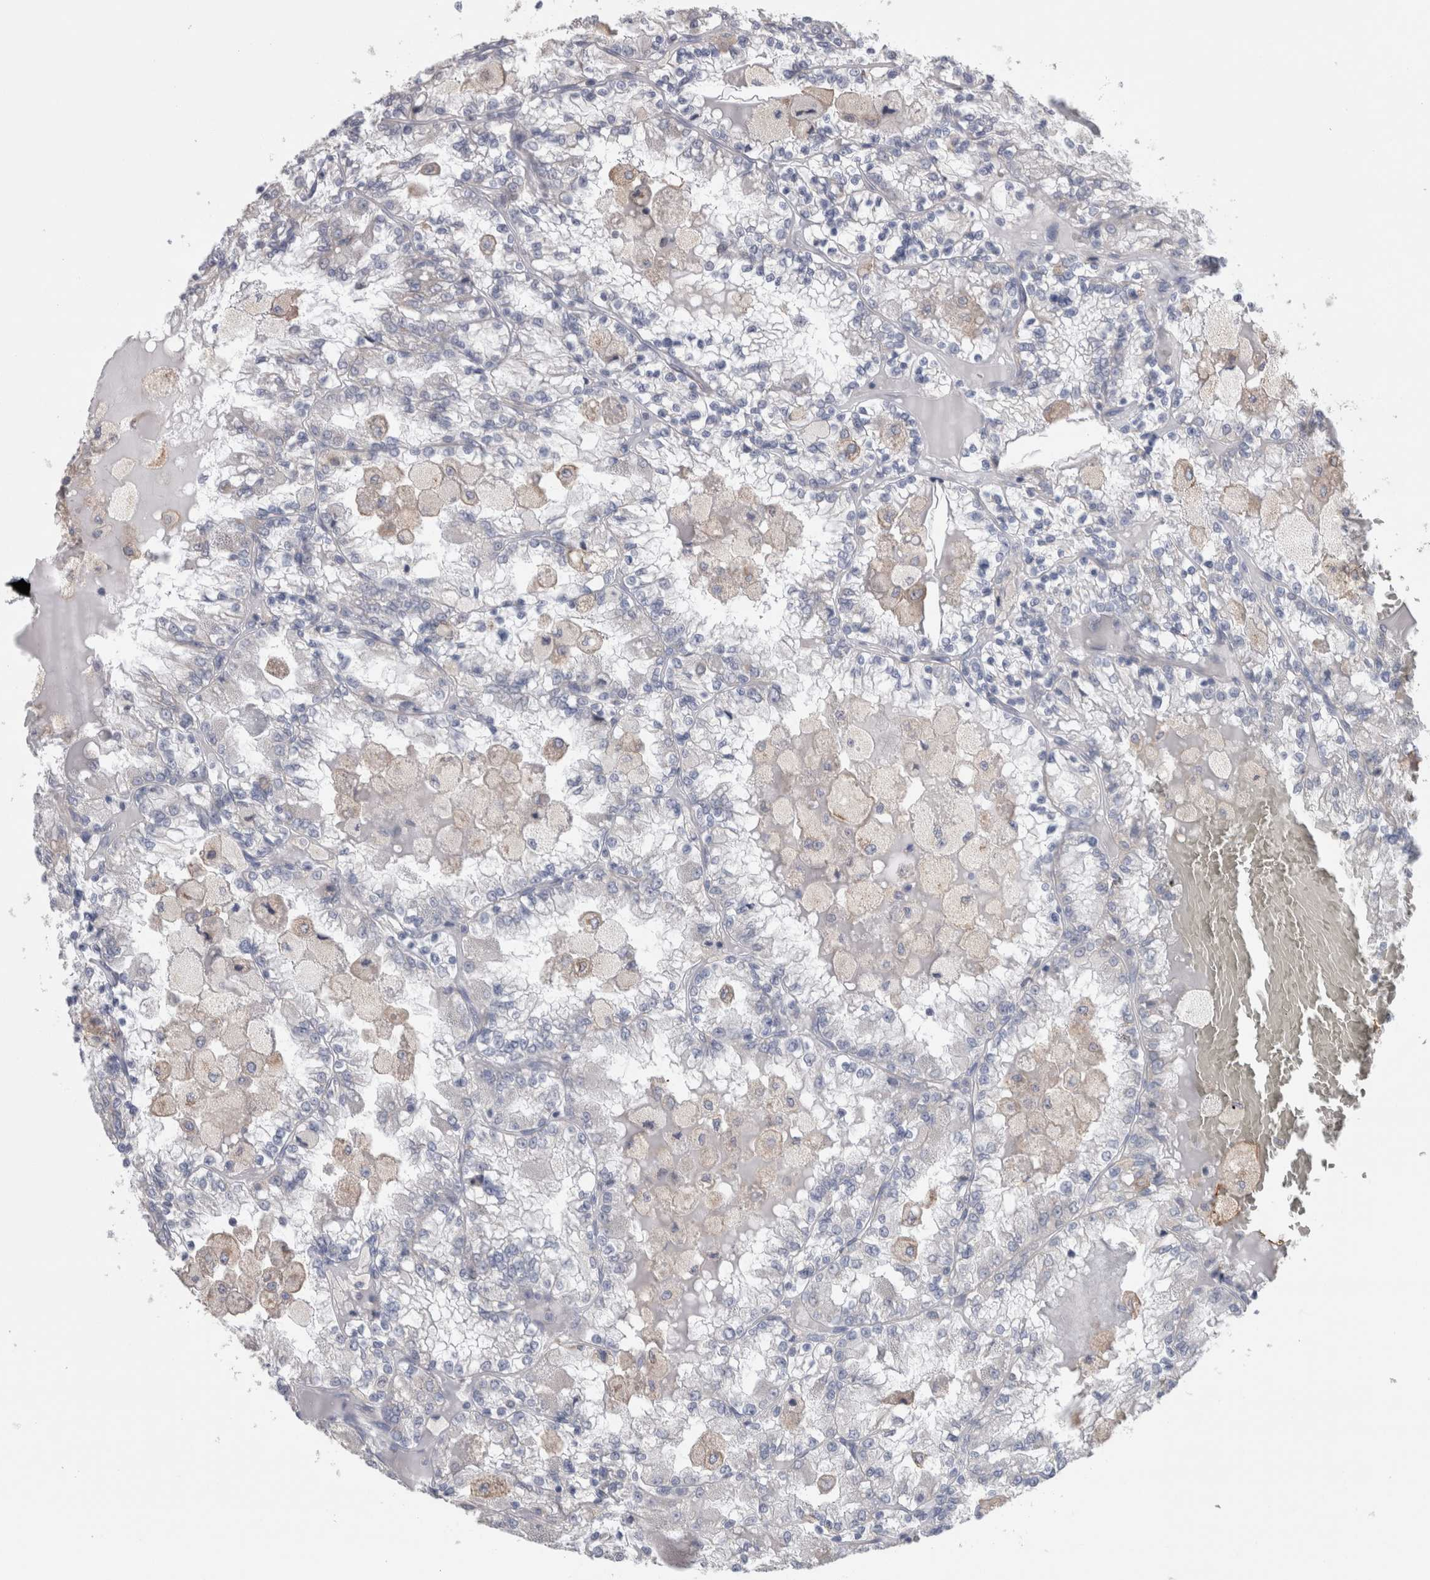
{"staining": {"intensity": "negative", "quantity": "none", "location": "none"}, "tissue": "renal cancer", "cell_type": "Tumor cells", "image_type": "cancer", "snomed": [{"axis": "morphology", "description": "Adenocarcinoma, NOS"}, {"axis": "topography", "description": "Kidney"}], "caption": "The immunohistochemistry photomicrograph has no significant staining in tumor cells of renal adenocarcinoma tissue.", "gene": "GDAP1", "patient": {"sex": "female", "age": 56}}